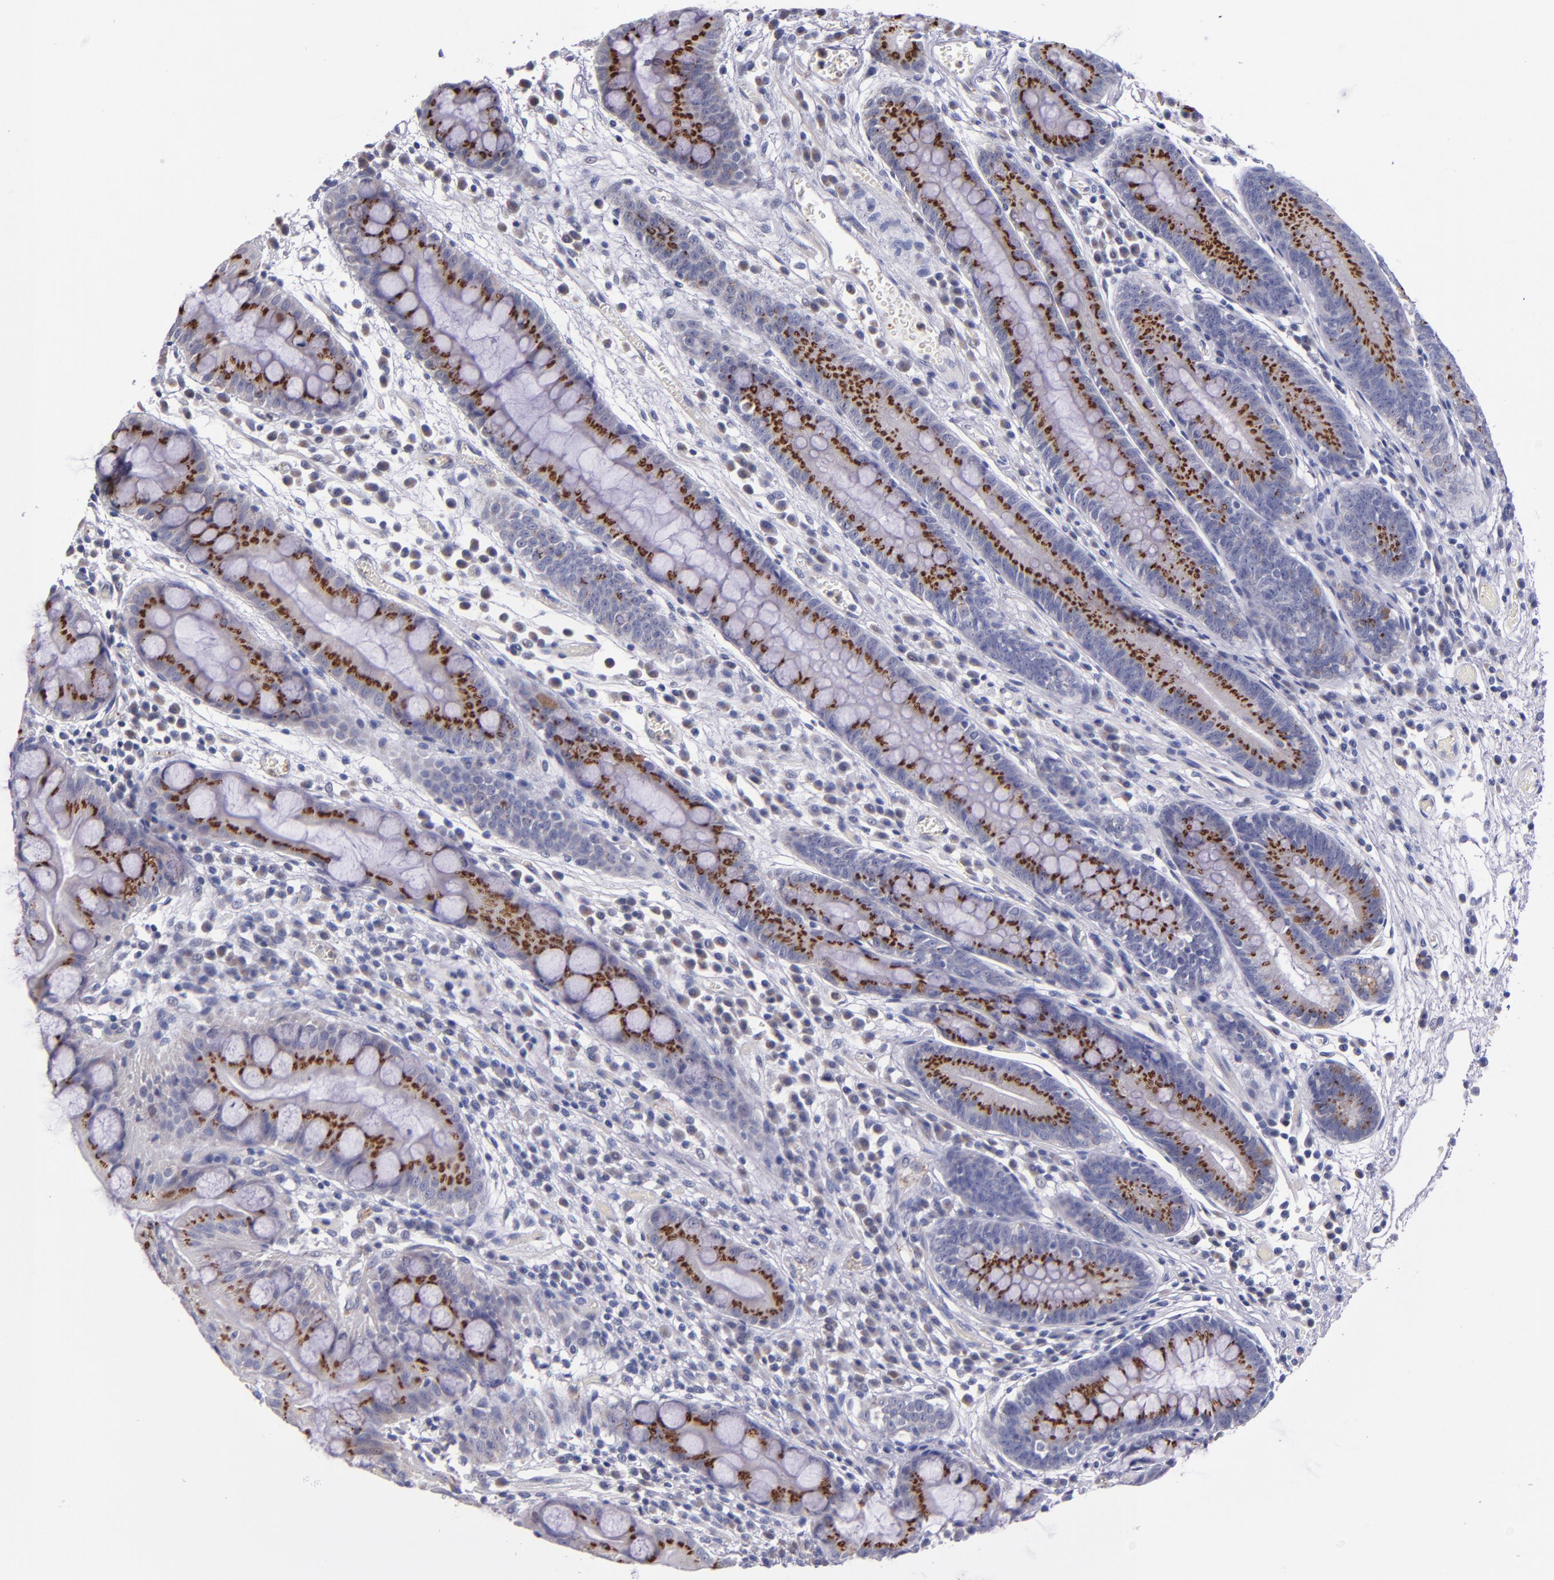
{"staining": {"intensity": "strong", "quantity": ">75%", "location": "cytoplasmic/membranous"}, "tissue": "stomach", "cell_type": "Glandular cells", "image_type": "normal", "snomed": [{"axis": "morphology", "description": "Normal tissue, NOS"}, {"axis": "morphology", "description": "Inflammation, NOS"}, {"axis": "topography", "description": "Stomach, lower"}], "caption": "Normal stomach displays strong cytoplasmic/membranous expression in about >75% of glandular cells, visualized by immunohistochemistry. The protein is stained brown, and the nuclei are stained in blue (DAB IHC with brightfield microscopy, high magnification).", "gene": "RAB41", "patient": {"sex": "male", "age": 59}}